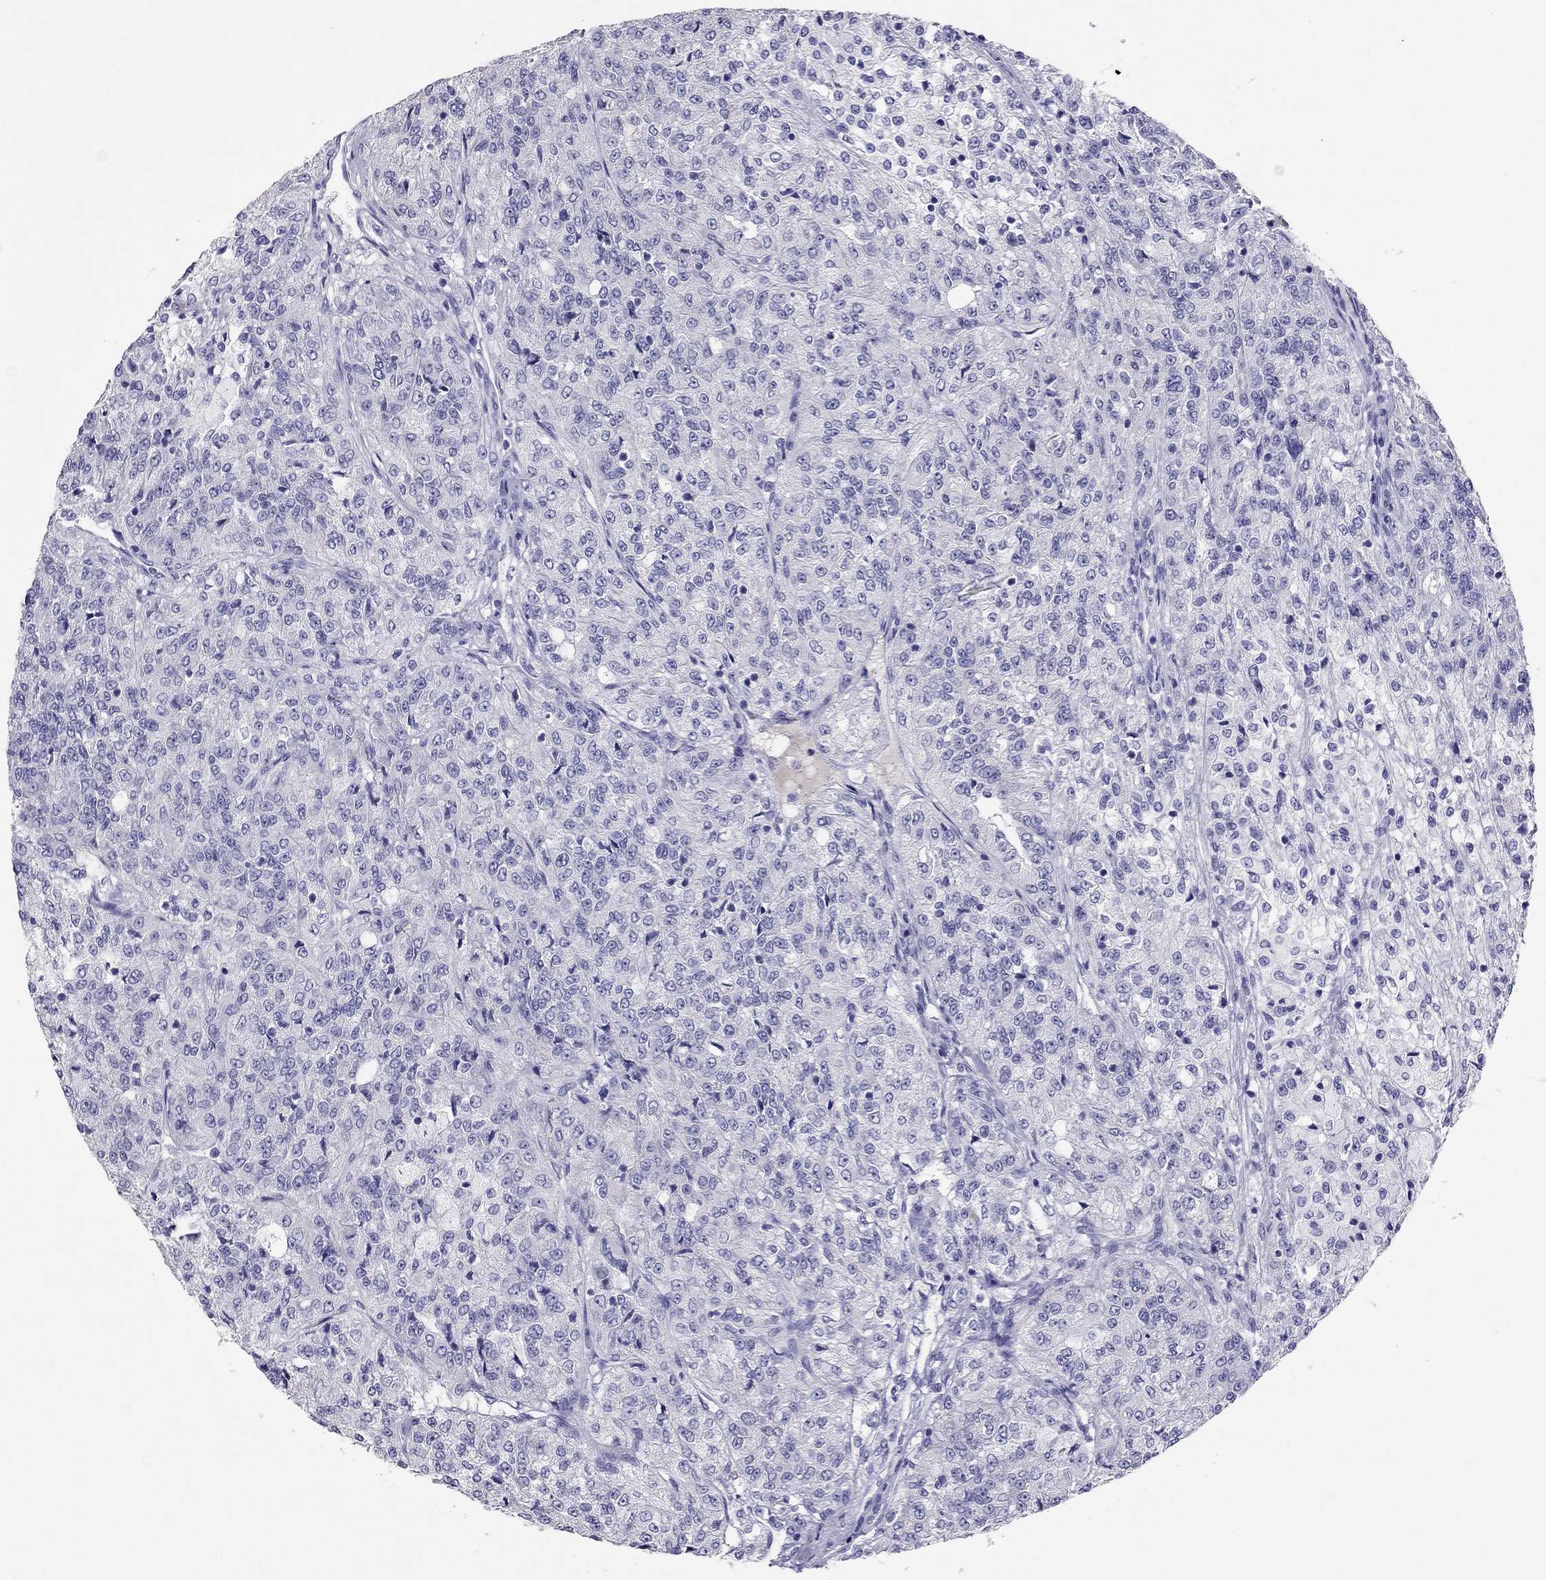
{"staining": {"intensity": "negative", "quantity": "none", "location": "none"}, "tissue": "renal cancer", "cell_type": "Tumor cells", "image_type": "cancer", "snomed": [{"axis": "morphology", "description": "Adenocarcinoma, NOS"}, {"axis": "topography", "description": "Kidney"}], "caption": "An immunohistochemistry (IHC) photomicrograph of renal adenocarcinoma is shown. There is no staining in tumor cells of renal adenocarcinoma.", "gene": "CALHM1", "patient": {"sex": "female", "age": 63}}